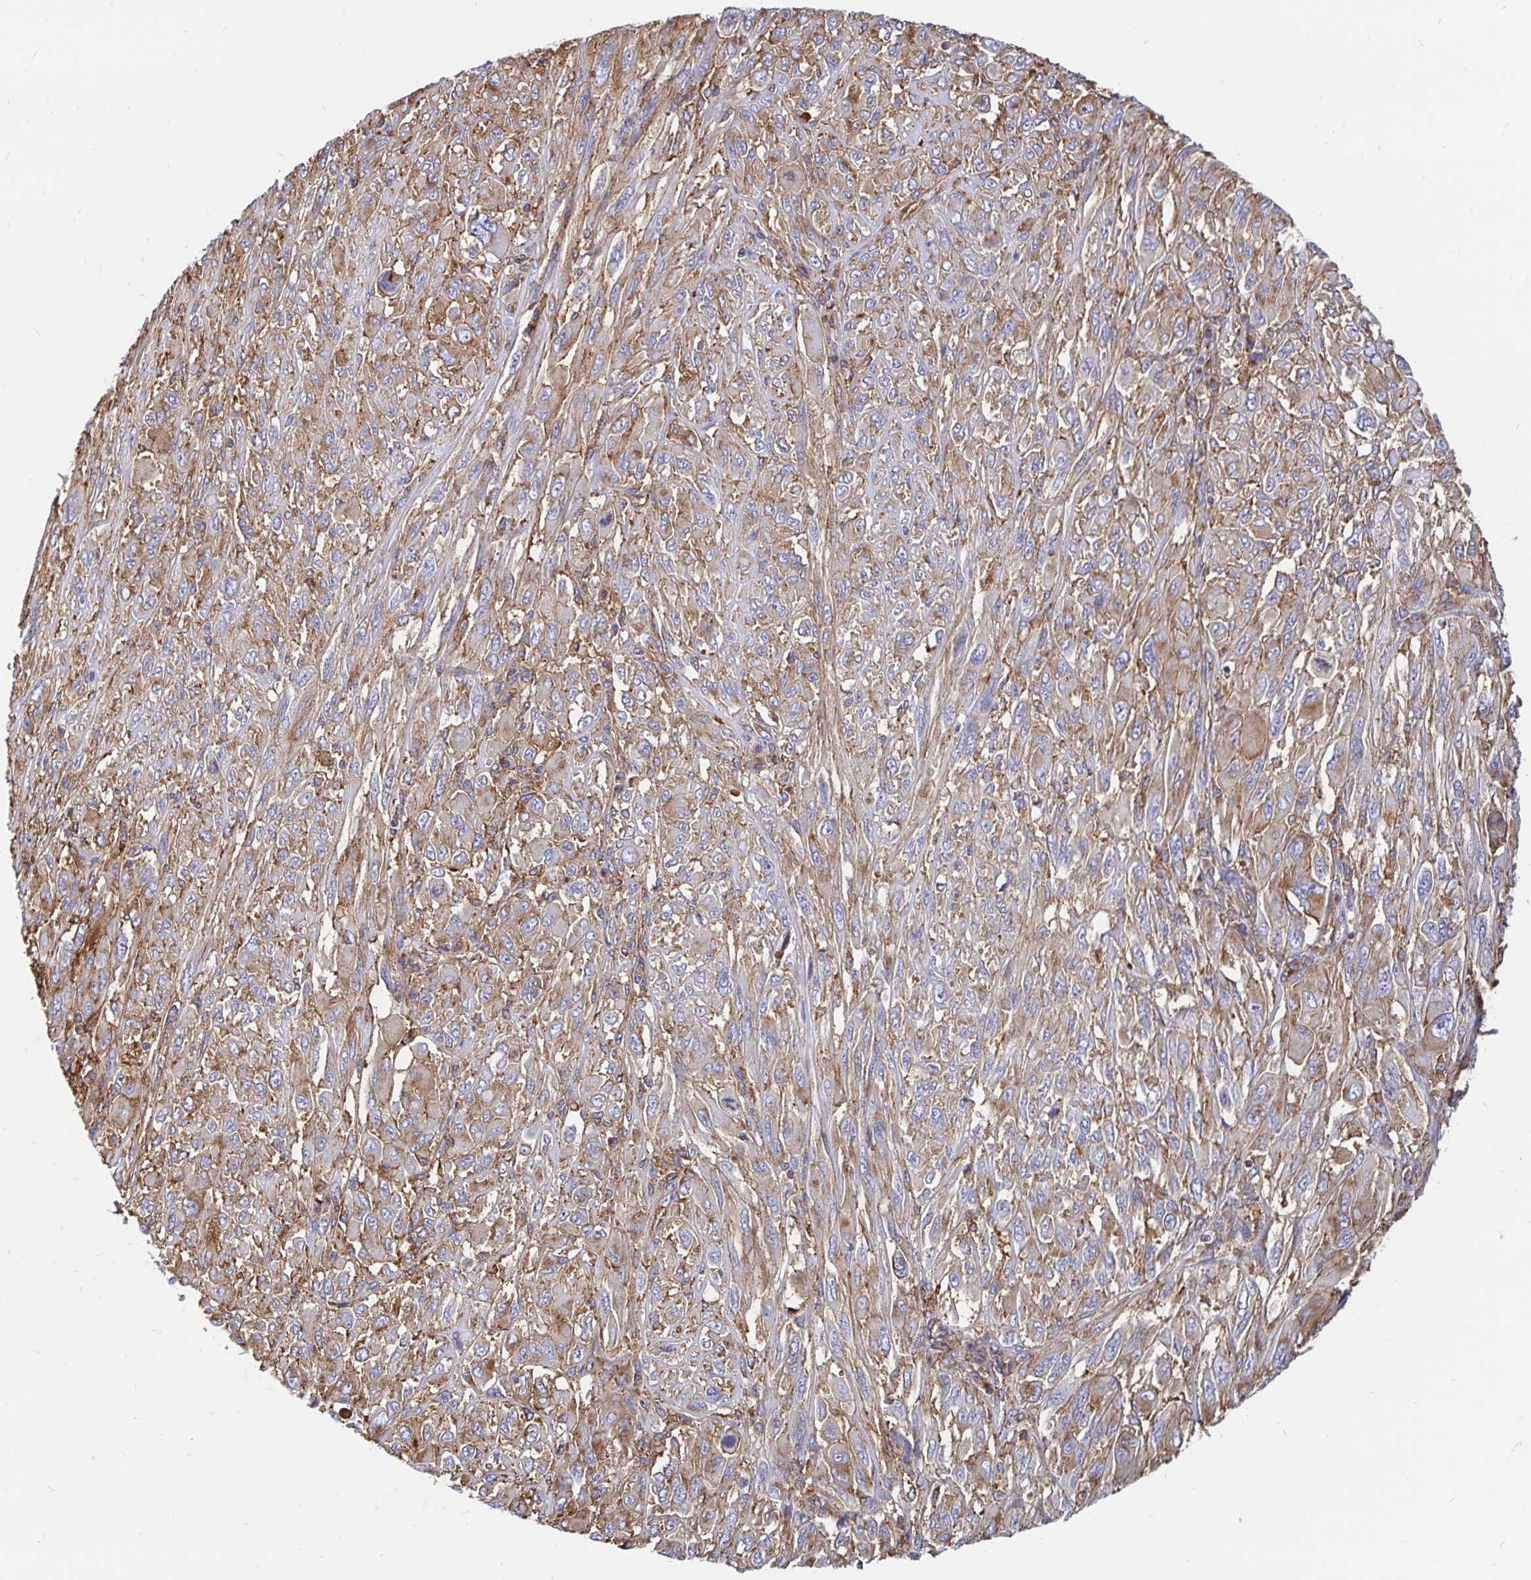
{"staining": {"intensity": "moderate", "quantity": ">75%", "location": "cytoplasmic/membranous"}, "tissue": "melanoma", "cell_type": "Tumor cells", "image_type": "cancer", "snomed": [{"axis": "morphology", "description": "Malignant melanoma, NOS"}, {"axis": "topography", "description": "Skin"}], "caption": "Protein expression analysis of melanoma exhibits moderate cytoplasmic/membranous expression in about >75% of tumor cells.", "gene": "CLTC", "patient": {"sex": "female", "age": 91}}